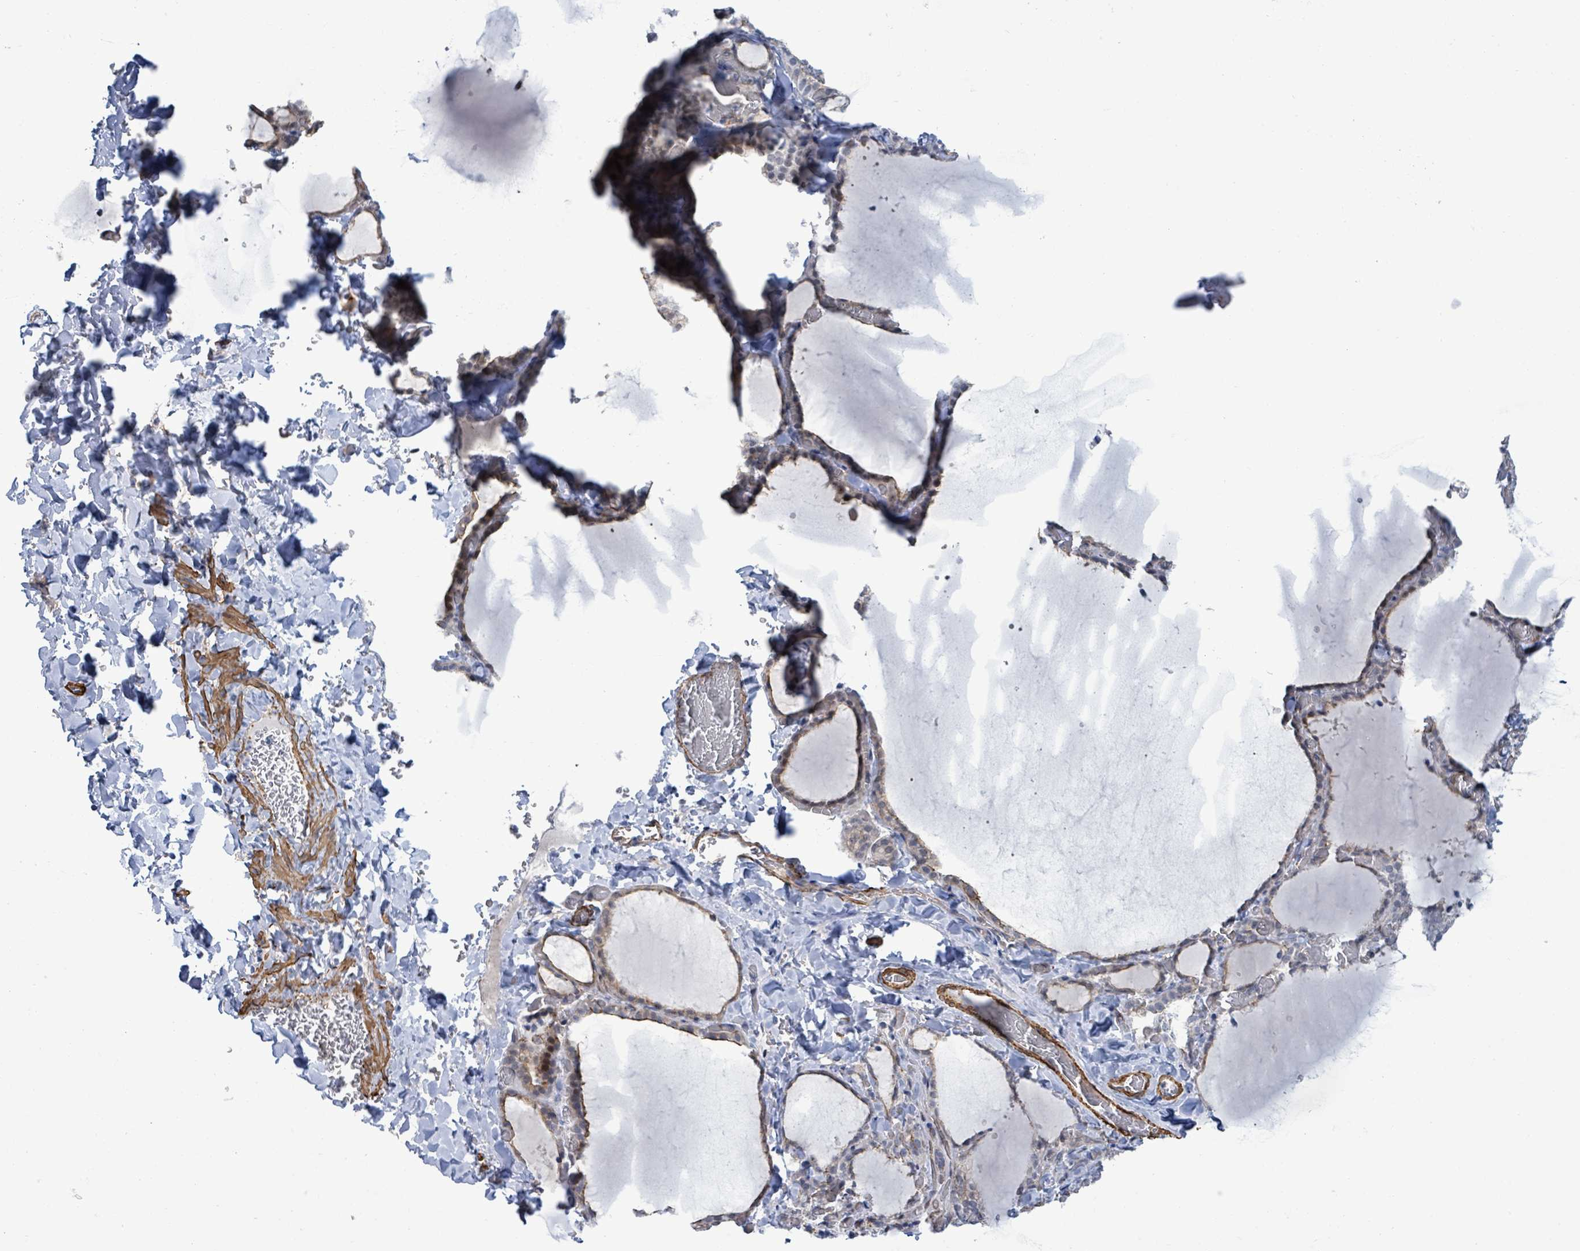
{"staining": {"intensity": "negative", "quantity": "none", "location": "none"}, "tissue": "thyroid gland", "cell_type": "Glandular cells", "image_type": "normal", "snomed": [{"axis": "morphology", "description": "Normal tissue, NOS"}, {"axis": "topography", "description": "Thyroid gland"}], "caption": "Thyroid gland stained for a protein using immunohistochemistry shows no staining glandular cells.", "gene": "DMRTC1B", "patient": {"sex": "female", "age": 22}}